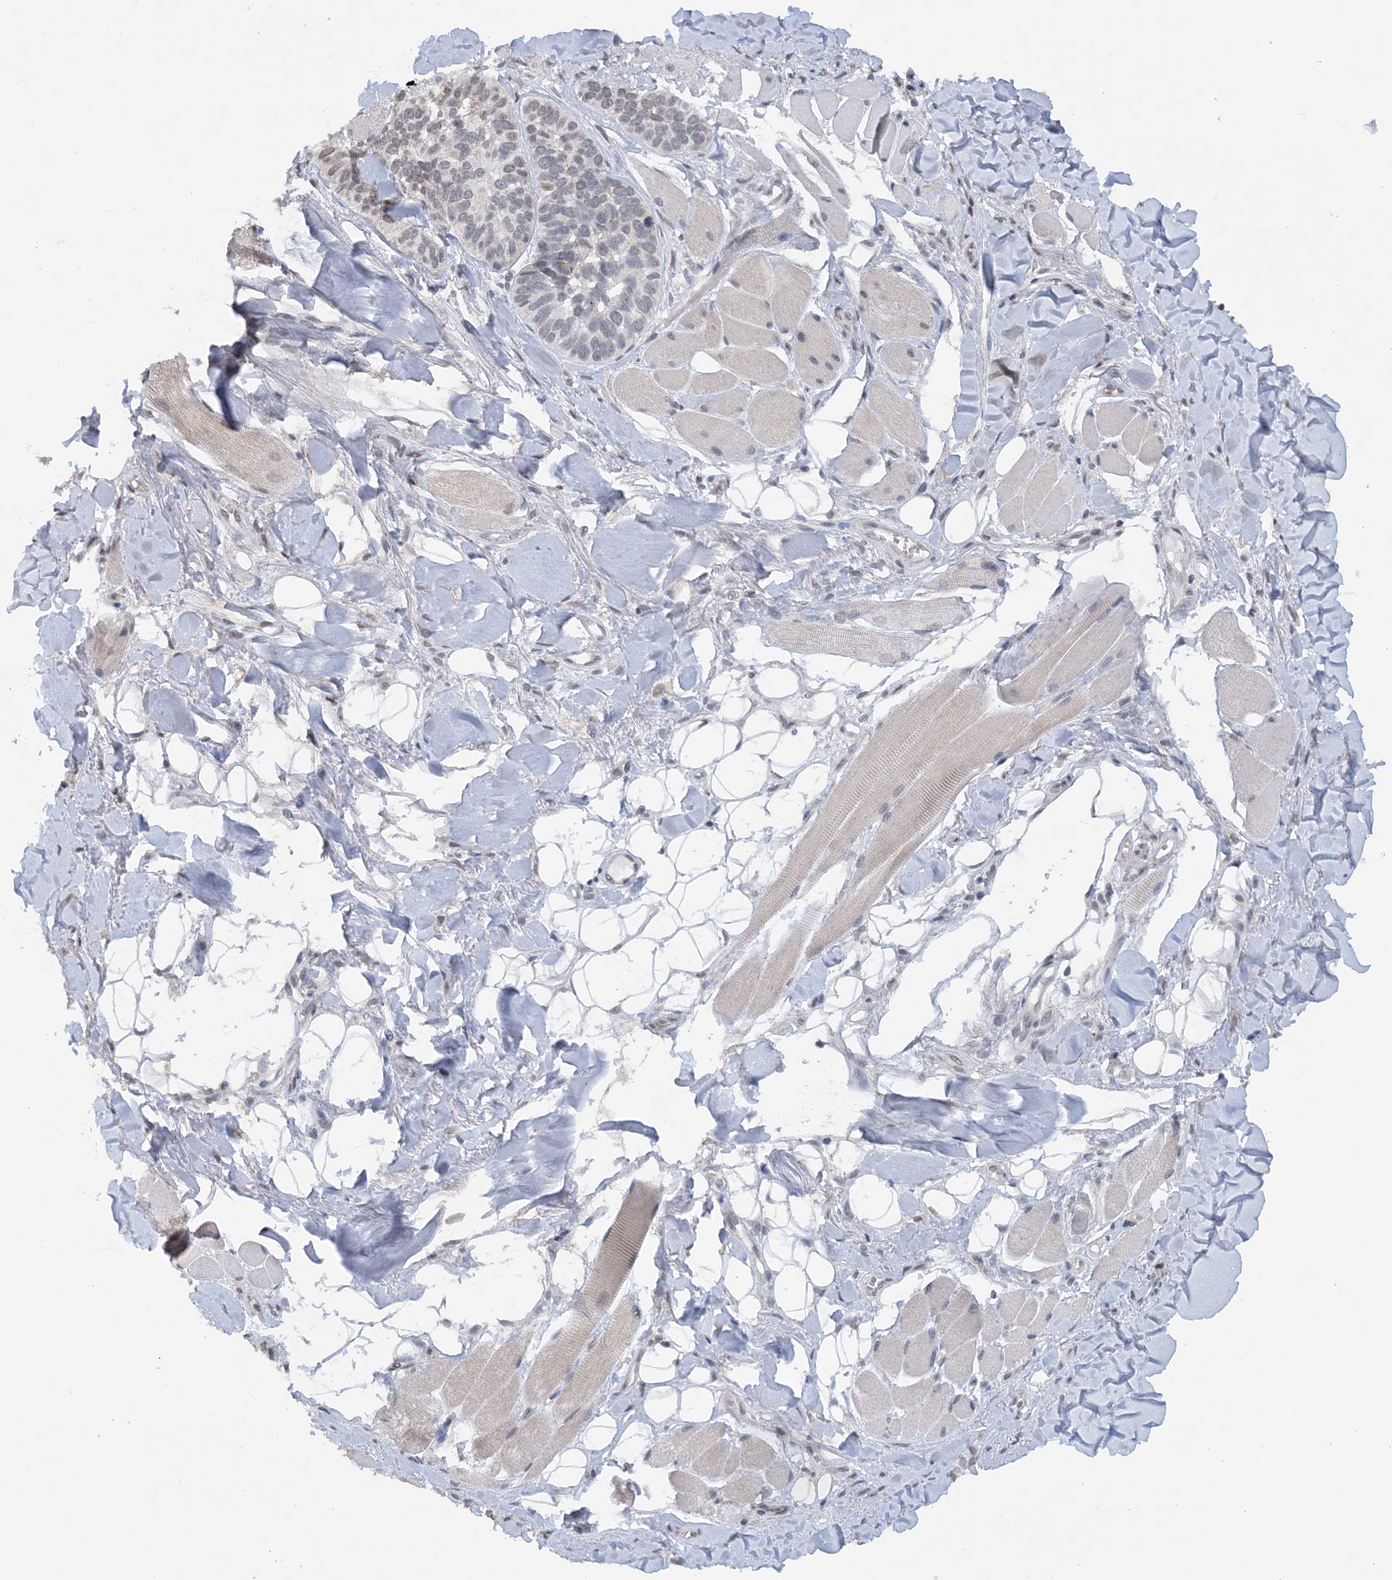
{"staining": {"intensity": "weak", "quantity": "<25%", "location": "nuclear"}, "tissue": "skin cancer", "cell_type": "Tumor cells", "image_type": "cancer", "snomed": [{"axis": "morphology", "description": "Basal cell carcinoma"}, {"axis": "topography", "description": "Skin"}], "caption": "Immunohistochemical staining of human skin cancer exhibits no significant expression in tumor cells. The staining is performed using DAB brown chromogen with nuclei counter-stained in using hematoxylin.", "gene": "CCDC152", "patient": {"sex": "male", "age": 62}}